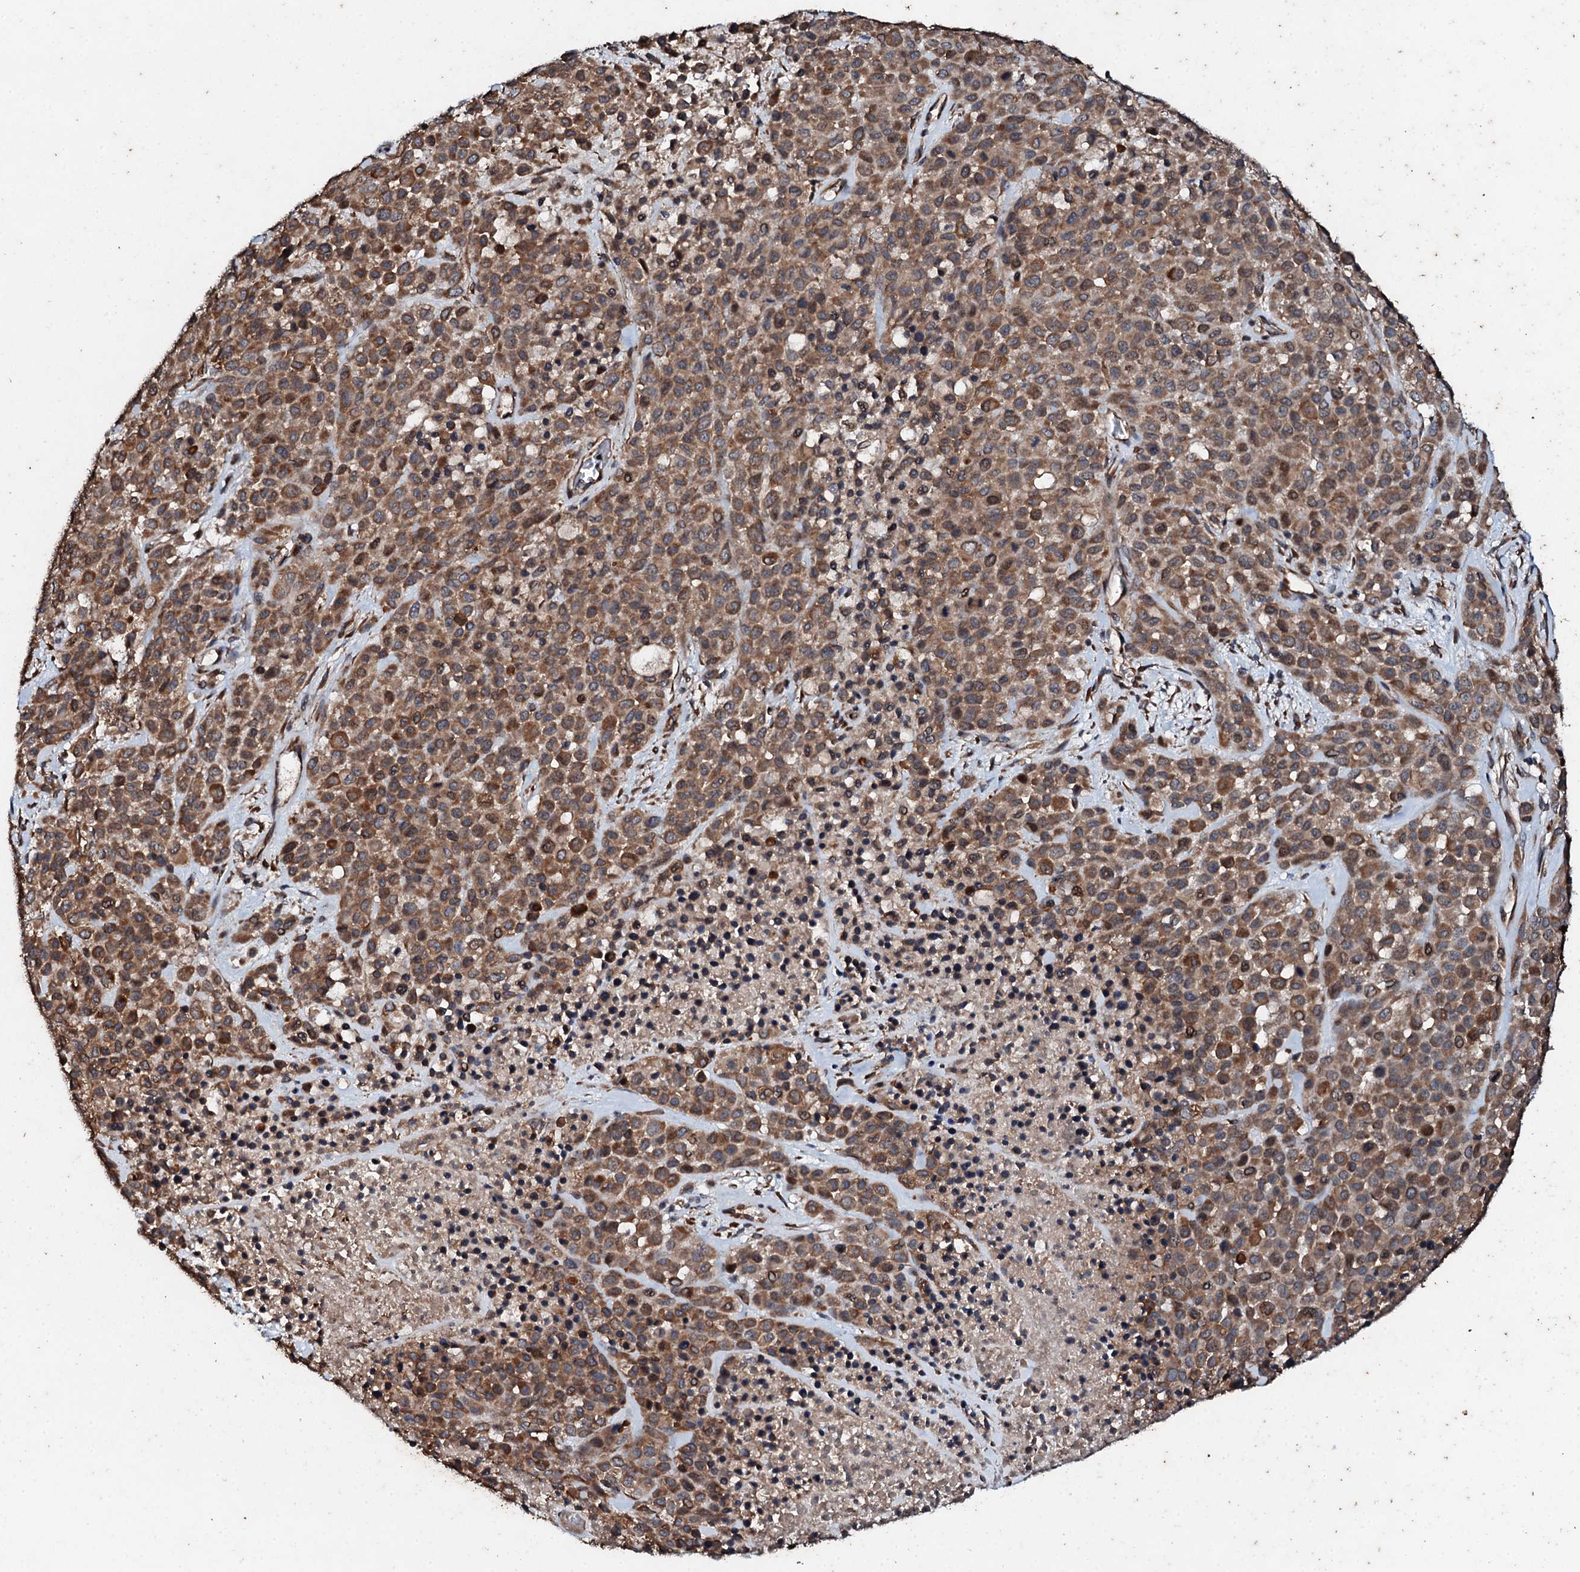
{"staining": {"intensity": "moderate", "quantity": ">75%", "location": "cytoplasmic/membranous"}, "tissue": "melanoma", "cell_type": "Tumor cells", "image_type": "cancer", "snomed": [{"axis": "morphology", "description": "Malignant melanoma, Metastatic site"}, {"axis": "topography", "description": "Skin"}], "caption": "Protein expression analysis of malignant melanoma (metastatic site) reveals moderate cytoplasmic/membranous expression in approximately >75% of tumor cells. The staining was performed using DAB (3,3'-diaminobenzidine), with brown indicating positive protein expression. Nuclei are stained blue with hematoxylin.", "gene": "ADAMTS10", "patient": {"sex": "female", "age": 81}}